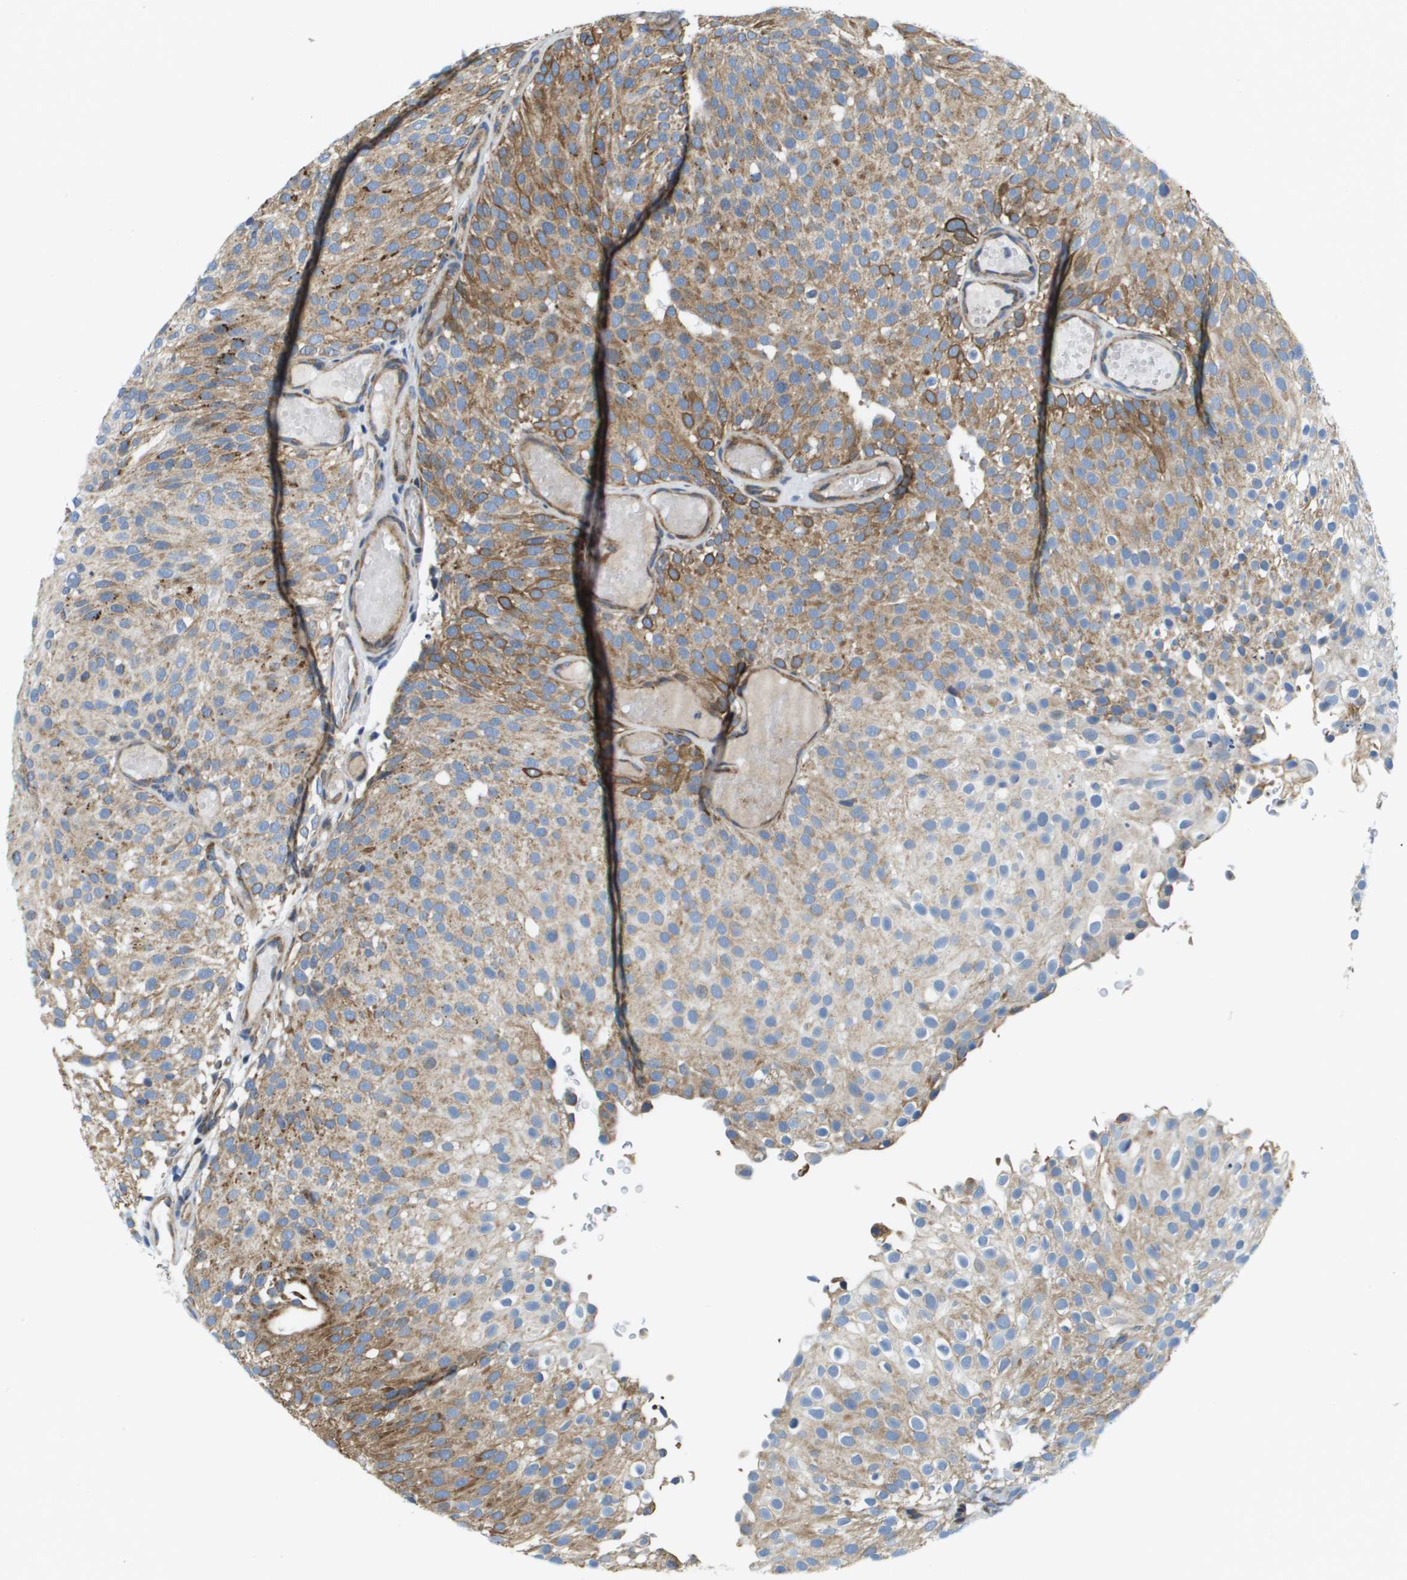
{"staining": {"intensity": "moderate", "quantity": "25%-75%", "location": "cytoplasmic/membranous"}, "tissue": "urothelial cancer", "cell_type": "Tumor cells", "image_type": "cancer", "snomed": [{"axis": "morphology", "description": "Urothelial carcinoma, Low grade"}, {"axis": "topography", "description": "Urinary bladder"}], "caption": "An image showing moderate cytoplasmic/membranous expression in approximately 25%-75% of tumor cells in urothelial carcinoma (low-grade), as visualized by brown immunohistochemical staining.", "gene": "KRT23", "patient": {"sex": "male", "age": 78}}